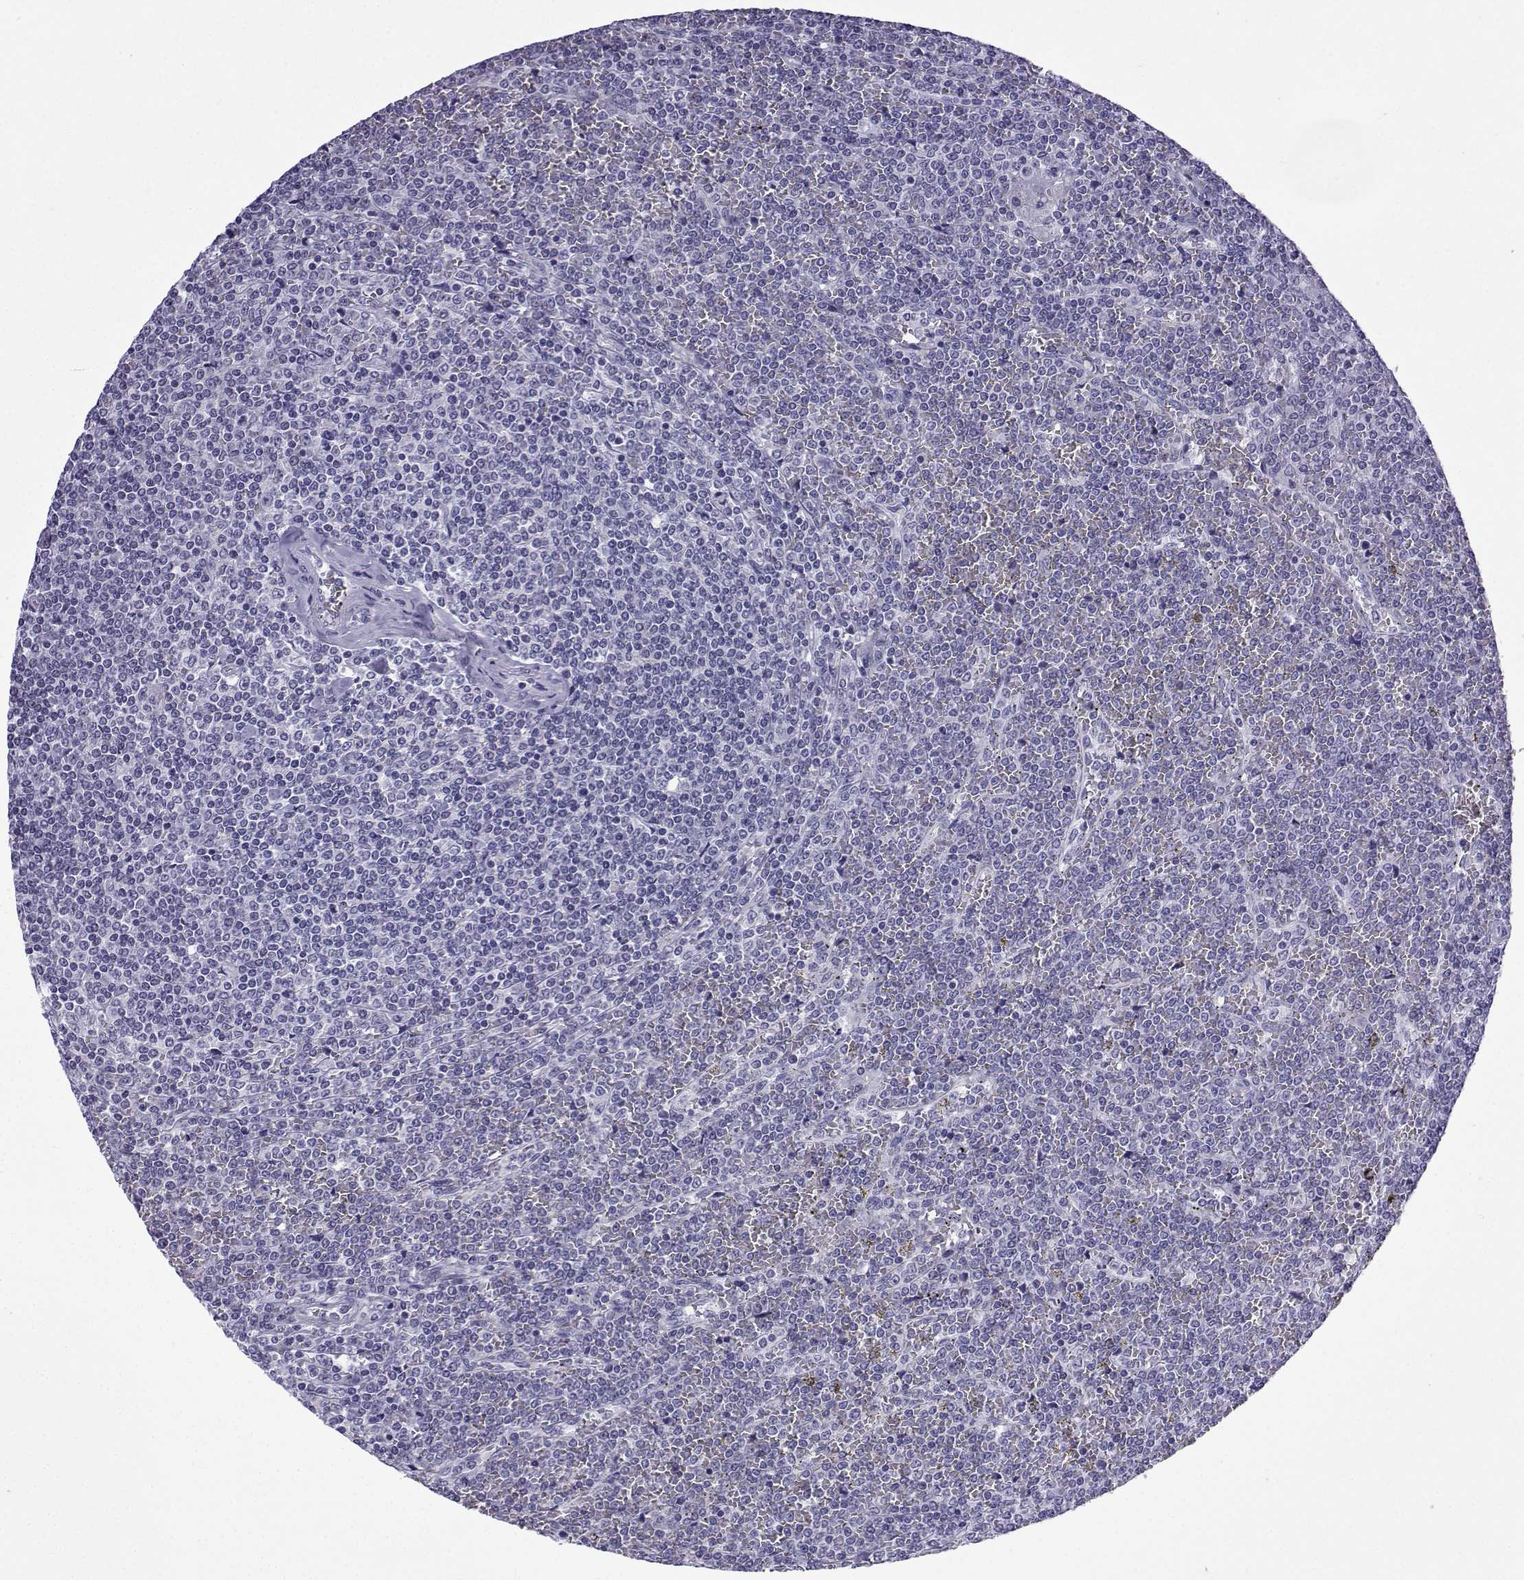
{"staining": {"intensity": "negative", "quantity": "none", "location": "none"}, "tissue": "lymphoma", "cell_type": "Tumor cells", "image_type": "cancer", "snomed": [{"axis": "morphology", "description": "Malignant lymphoma, non-Hodgkin's type, Low grade"}, {"axis": "topography", "description": "Spleen"}], "caption": "The photomicrograph displays no staining of tumor cells in lymphoma.", "gene": "ACRBP", "patient": {"sex": "female", "age": 19}}